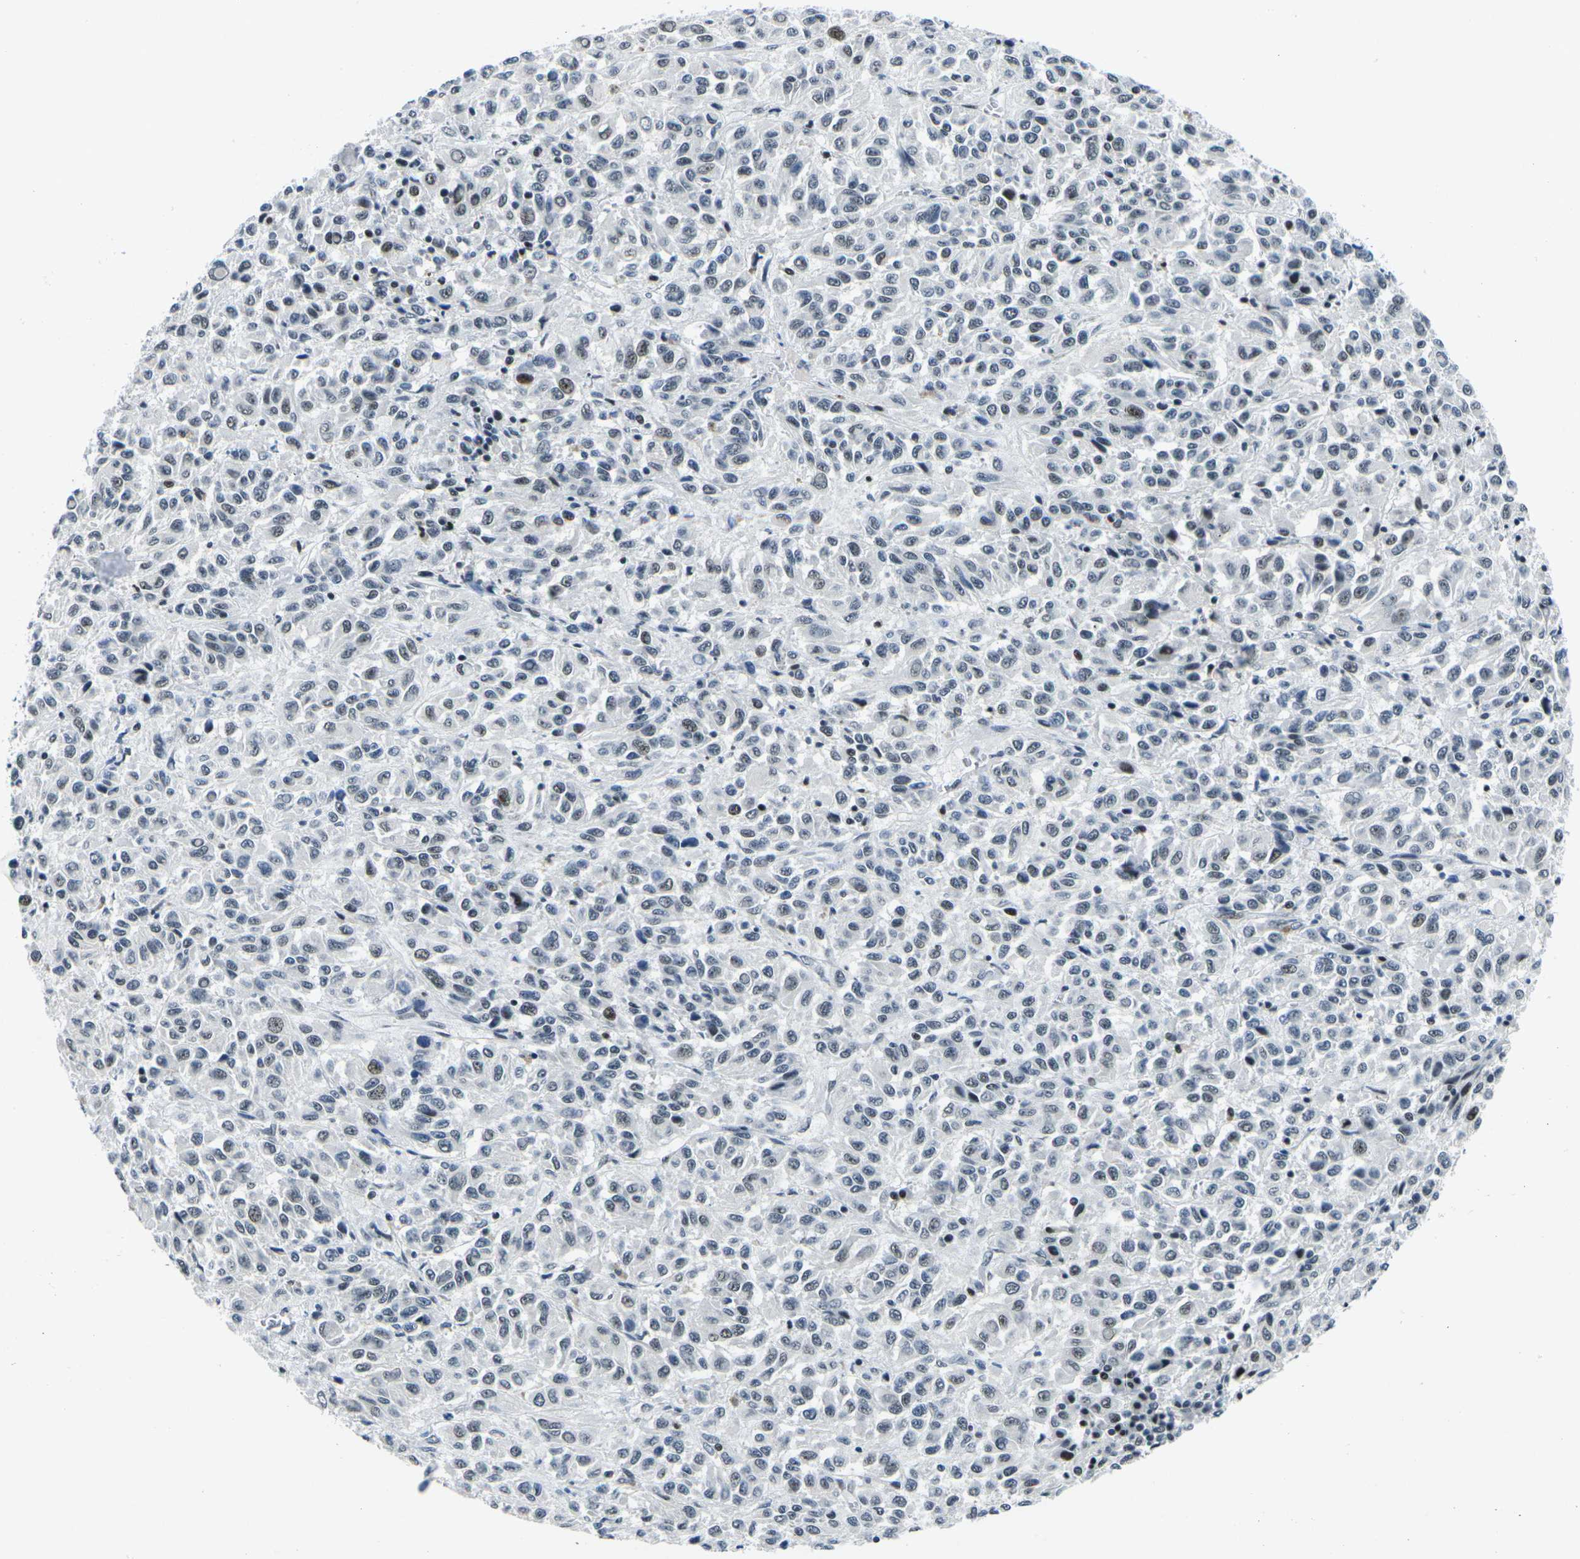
{"staining": {"intensity": "weak", "quantity": "<25%", "location": "nuclear"}, "tissue": "melanoma", "cell_type": "Tumor cells", "image_type": "cancer", "snomed": [{"axis": "morphology", "description": "Malignant melanoma, Metastatic site"}, {"axis": "topography", "description": "Lung"}], "caption": "High power microscopy micrograph of an immunohistochemistry (IHC) histopathology image of malignant melanoma (metastatic site), revealing no significant staining in tumor cells.", "gene": "PRPF8", "patient": {"sex": "male", "age": 64}}